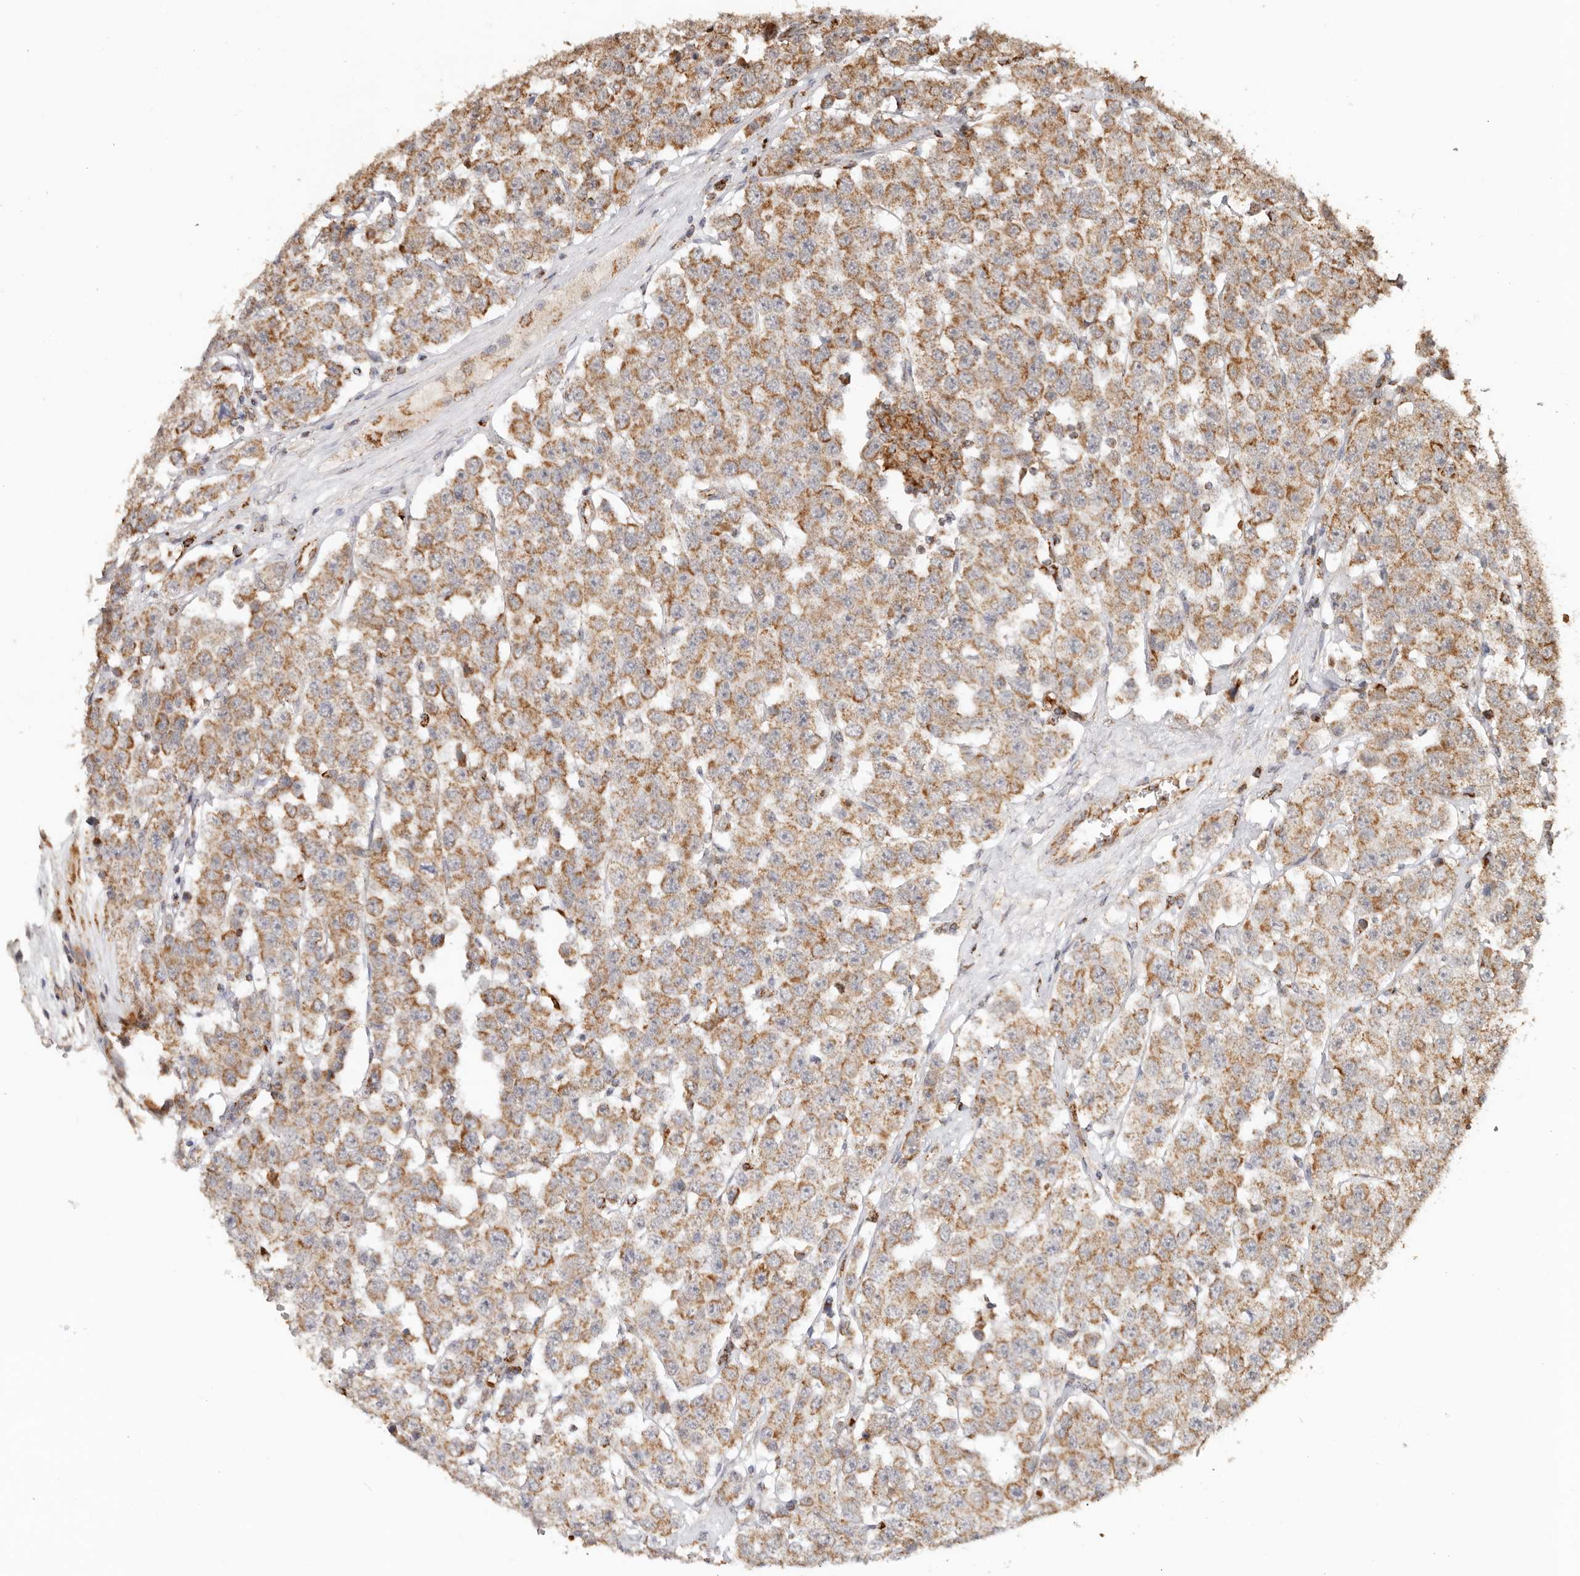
{"staining": {"intensity": "moderate", "quantity": ">75%", "location": "cytoplasmic/membranous"}, "tissue": "testis cancer", "cell_type": "Tumor cells", "image_type": "cancer", "snomed": [{"axis": "morphology", "description": "Seminoma, NOS"}, {"axis": "topography", "description": "Testis"}], "caption": "An immunohistochemistry micrograph of tumor tissue is shown. Protein staining in brown labels moderate cytoplasmic/membranous positivity in testis cancer within tumor cells.", "gene": "NDUFB11", "patient": {"sex": "male", "age": 28}}